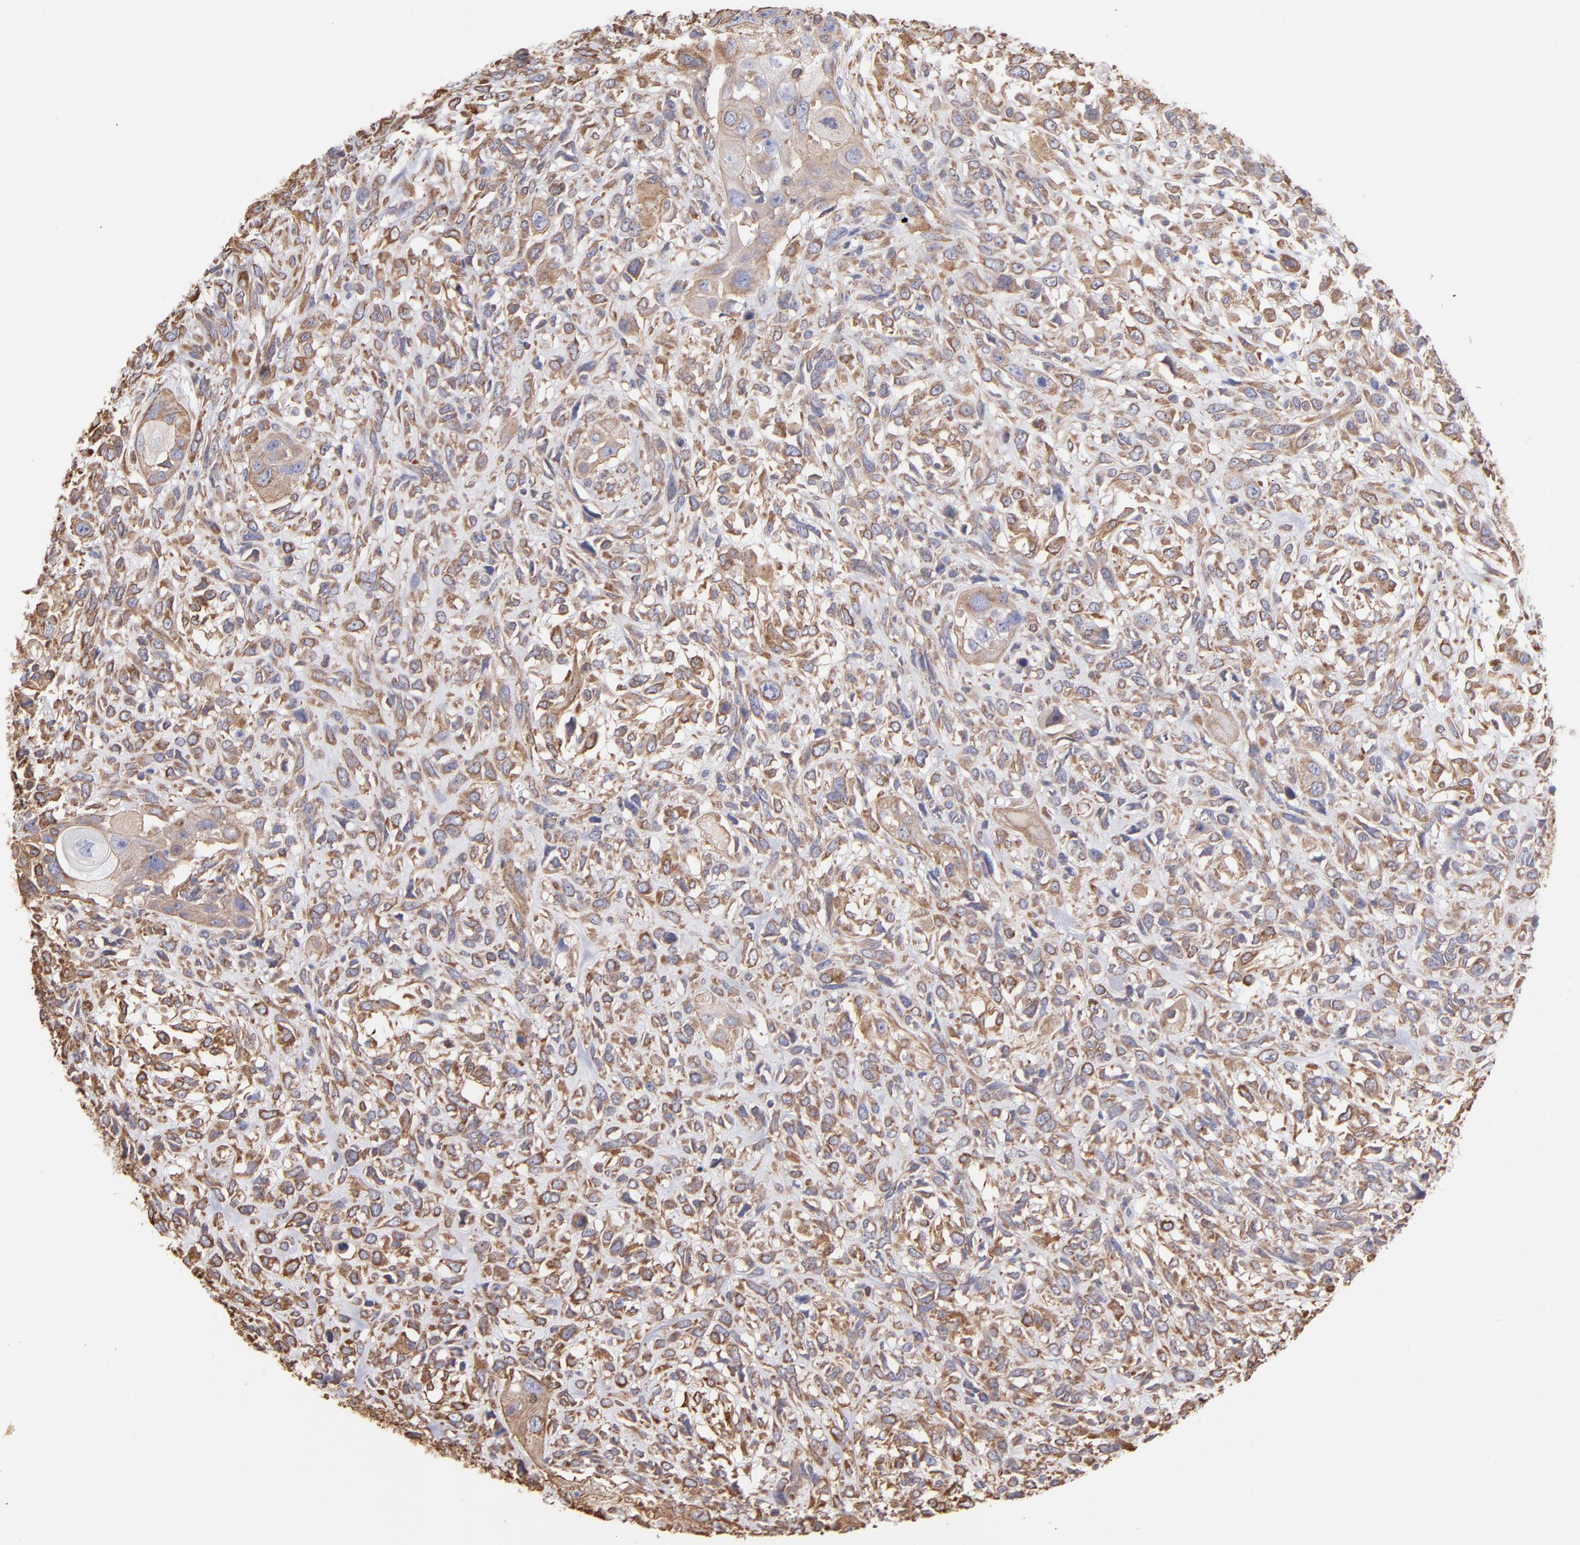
{"staining": {"intensity": "moderate", "quantity": ">75%", "location": "cytoplasmic/membranous"}, "tissue": "head and neck cancer", "cell_type": "Tumor cells", "image_type": "cancer", "snomed": [{"axis": "morphology", "description": "Neoplasm, malignant, NOS"}, {"axis": "topography", "description": "Salivary gland"}, {"axis": "topography", "description": "Head-Neck"}], "caption": "Immunohistochemistry (IHC) photomicrograph of human head and neck cancer (neoplasm (malignant)) stained for a protein (brown), which displays medium levels of moderate cytoplasmic/membranous staining in approximately >75% of tumor cells.", "gene": "PLEC", "patient": {"sex": "male", "age": 43}}